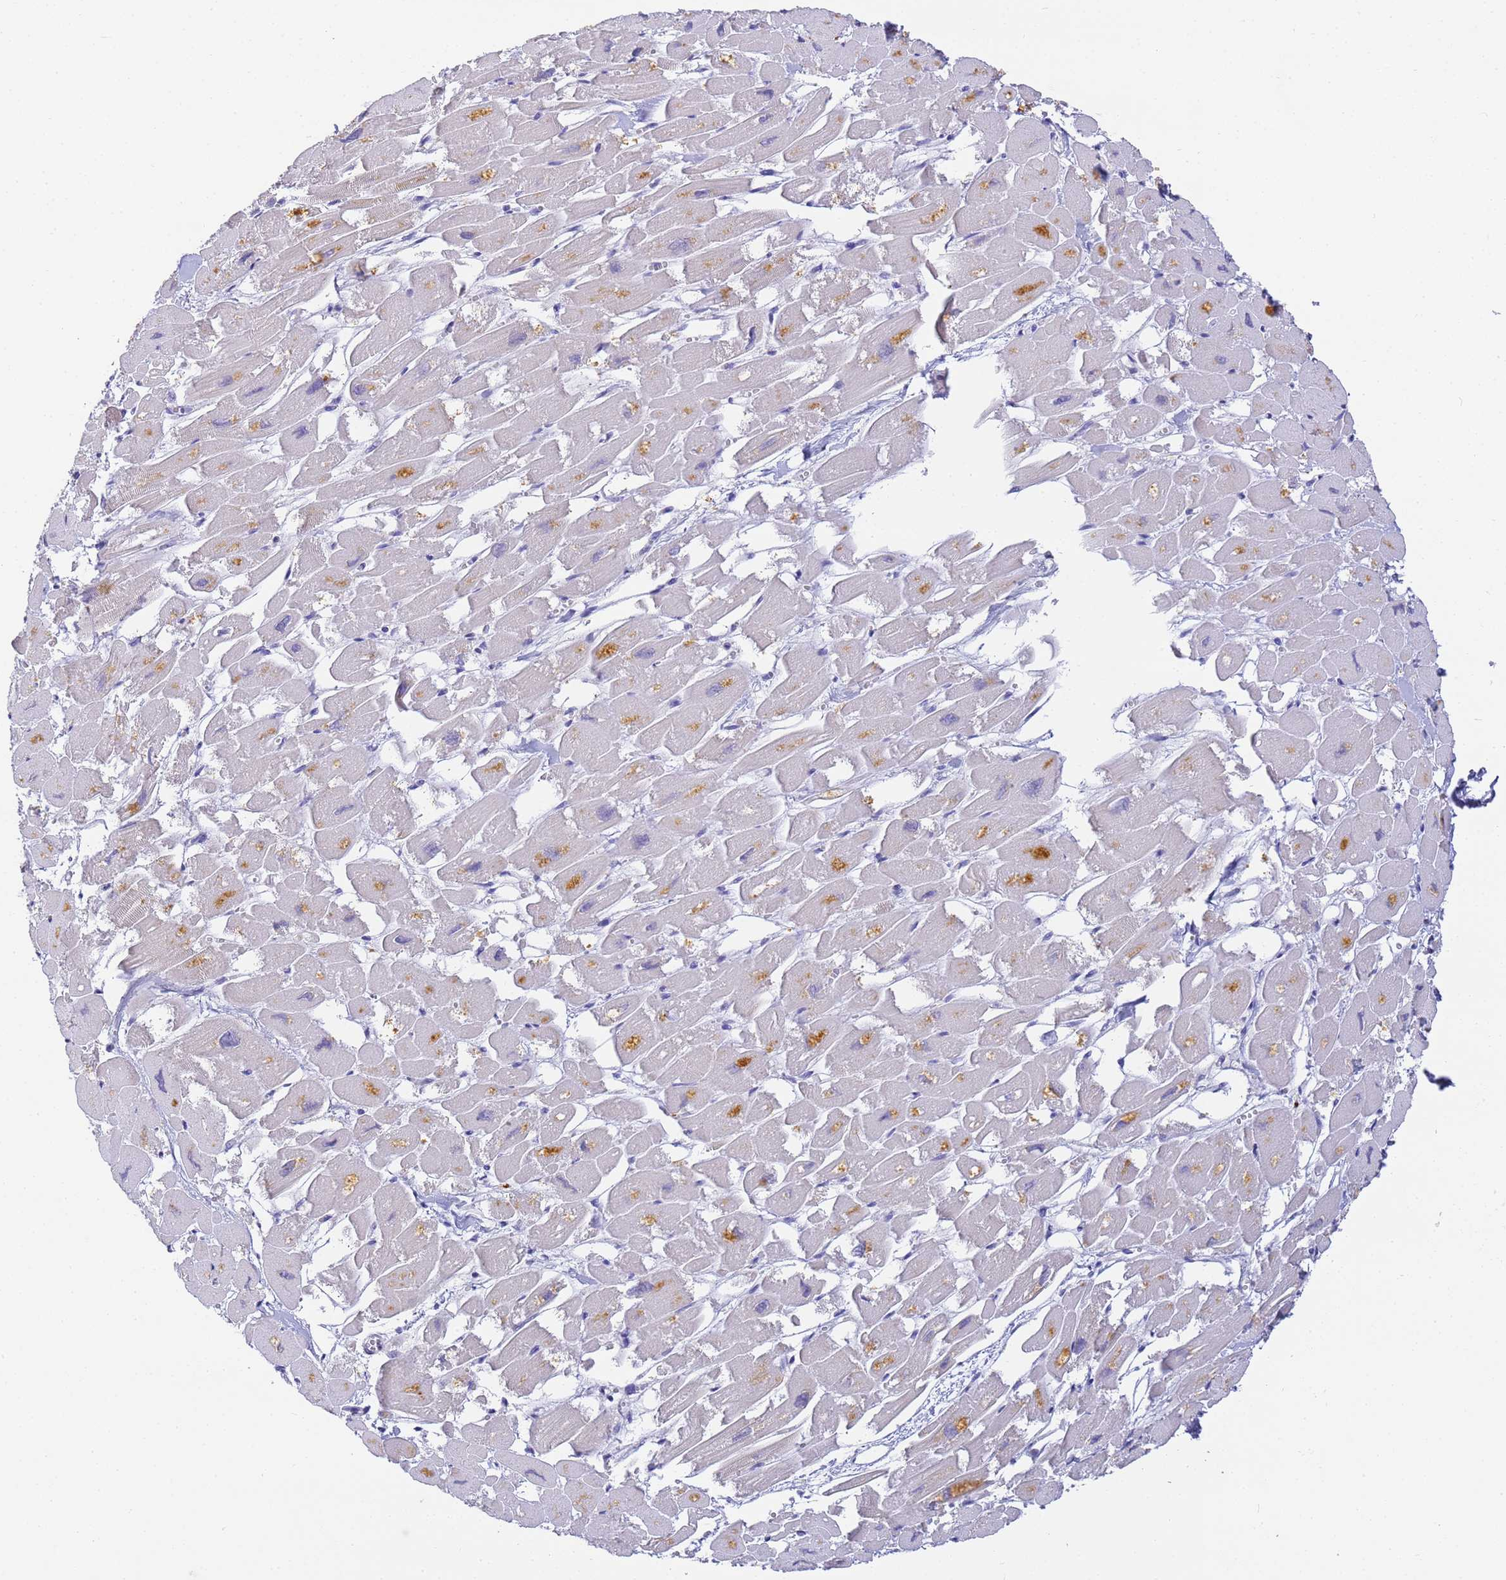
{"staining": {"intensity": "negative", "quantity": "none", "location": "none"}, "tissue": "heart muscle", "cell_type": "Cardiomyocytes", "image_type": "normal", "snomed": [{"axis": "morphology", "description": "Normal tissue, NOS"}, {"axis": "topography", "description": "Heart"}], "caption": "IHC image of normal human heart muscle stained for a protein (brown), which reveals no staining in cardiomyocytes. (Stains: DAB IHC with hematoxylin counter stain, Microscopy: brightfield microscopy at high magnification).", "gene": "CFHR1", "patient": {"sex": "male", "age": 54}}